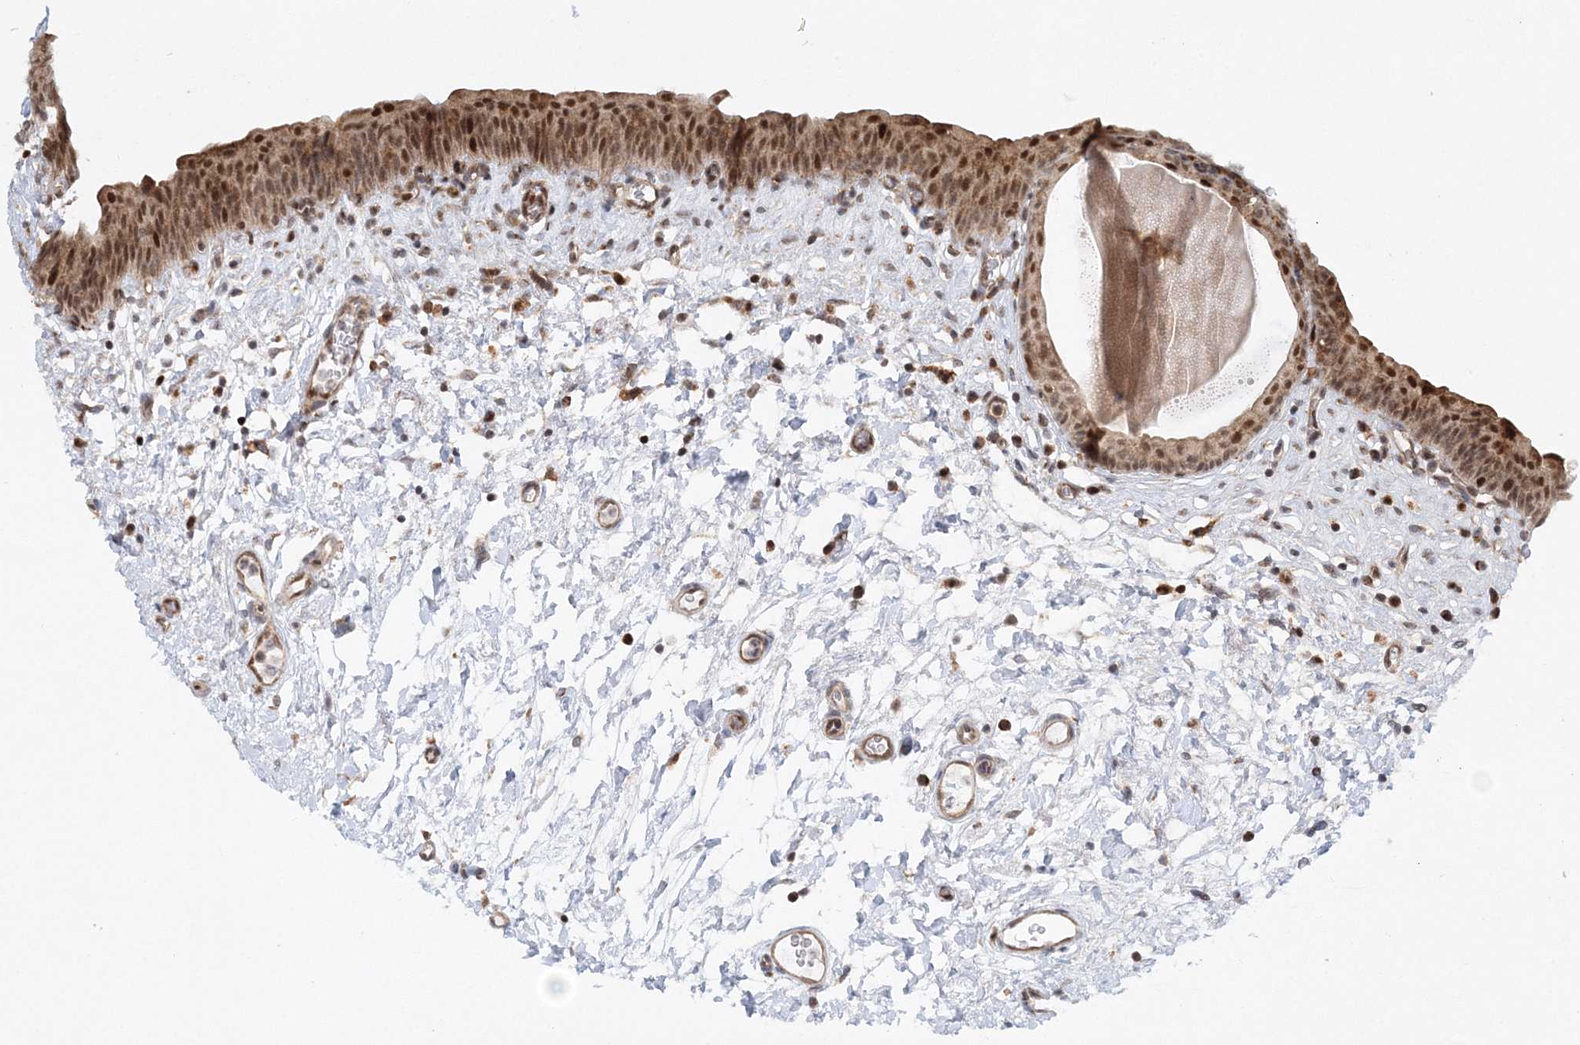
{"staining": {"intensity": "moderate", "quantity": ">75%", "location": "cytoplasmic/membranous,nuclear"}, "tissue": "urinary bladder", "cell_type": "Urothelial cells", "image_type": "normal", "snomed": [{"axis": "morphology", "description": "Normal tissue, NOS"}, {"axis": "topography", "description": "Urinary bladder"}], "caption": "Urinary bladder stained with DAB (3,3'-diaminobenzidine) immunohistochemistry demonstrates medium levels of moderate cytoplasmic/membranous,nuclear positivity in approximately >75% of urothelial cells. Nuclei are stained in blue.", "gene": "RAB11FIP2", "patient": {"sex": "male", "age": 83}}